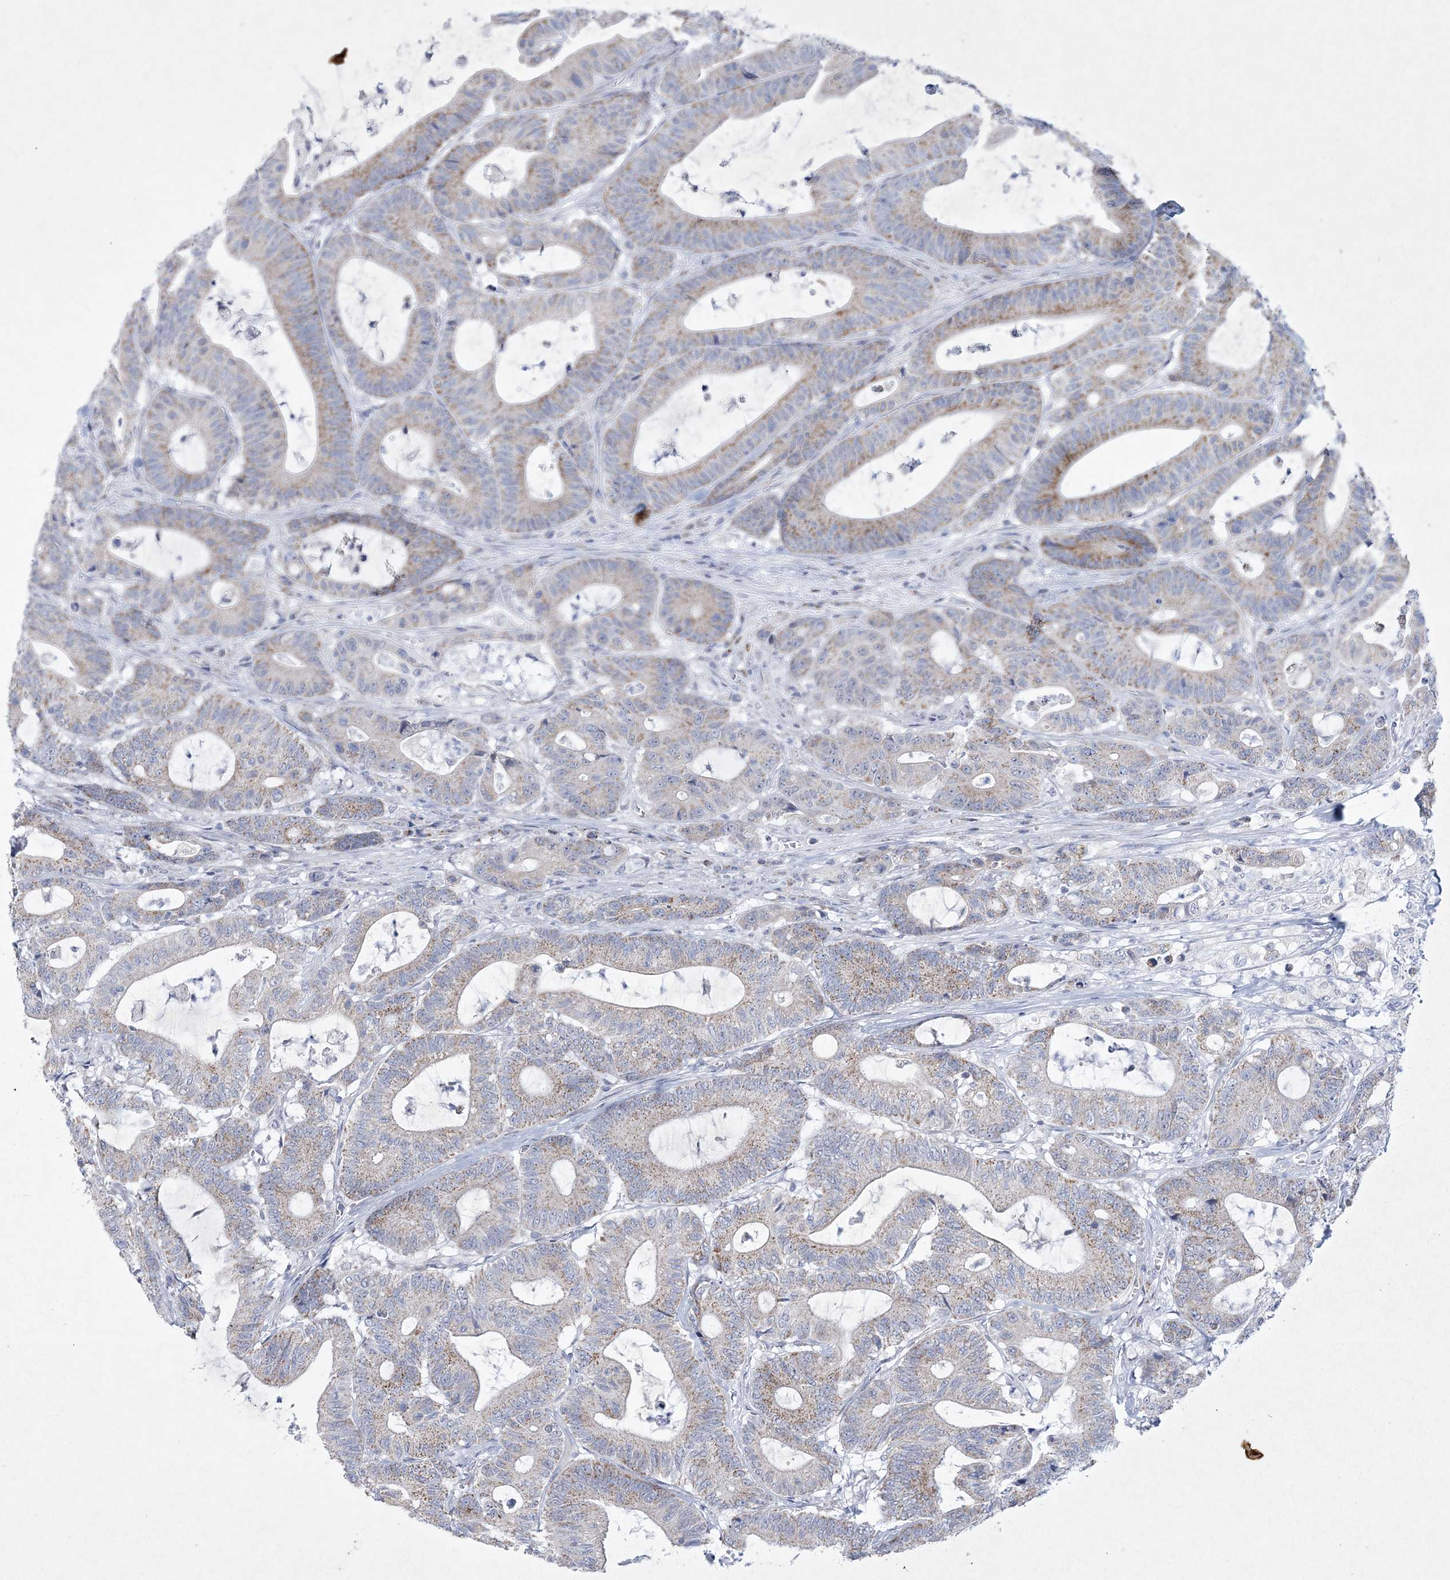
{"staining": {"intensity": "moderate", "quantity": "25%-75%", "location": "cytoplasmic/membranous"}, "tissue": "colorectal cancer", "cell_type": "Tumor cells", "image_type": "cancer", "snomed": [{"axis": "morphology", "description": "Adenocarcinoma, NOS"}, {"axis": "topography", "description": "Colon"}], "caption": "Colorectal cancer (adenocarcinoma) tissue reveals moderate cytoplasmic/membranous expression in about 25%-75% of tumor cells, visualized by immunohistochemistry.", "gene": "CES4A", "patient": {"sex": "female", "age": 84}}